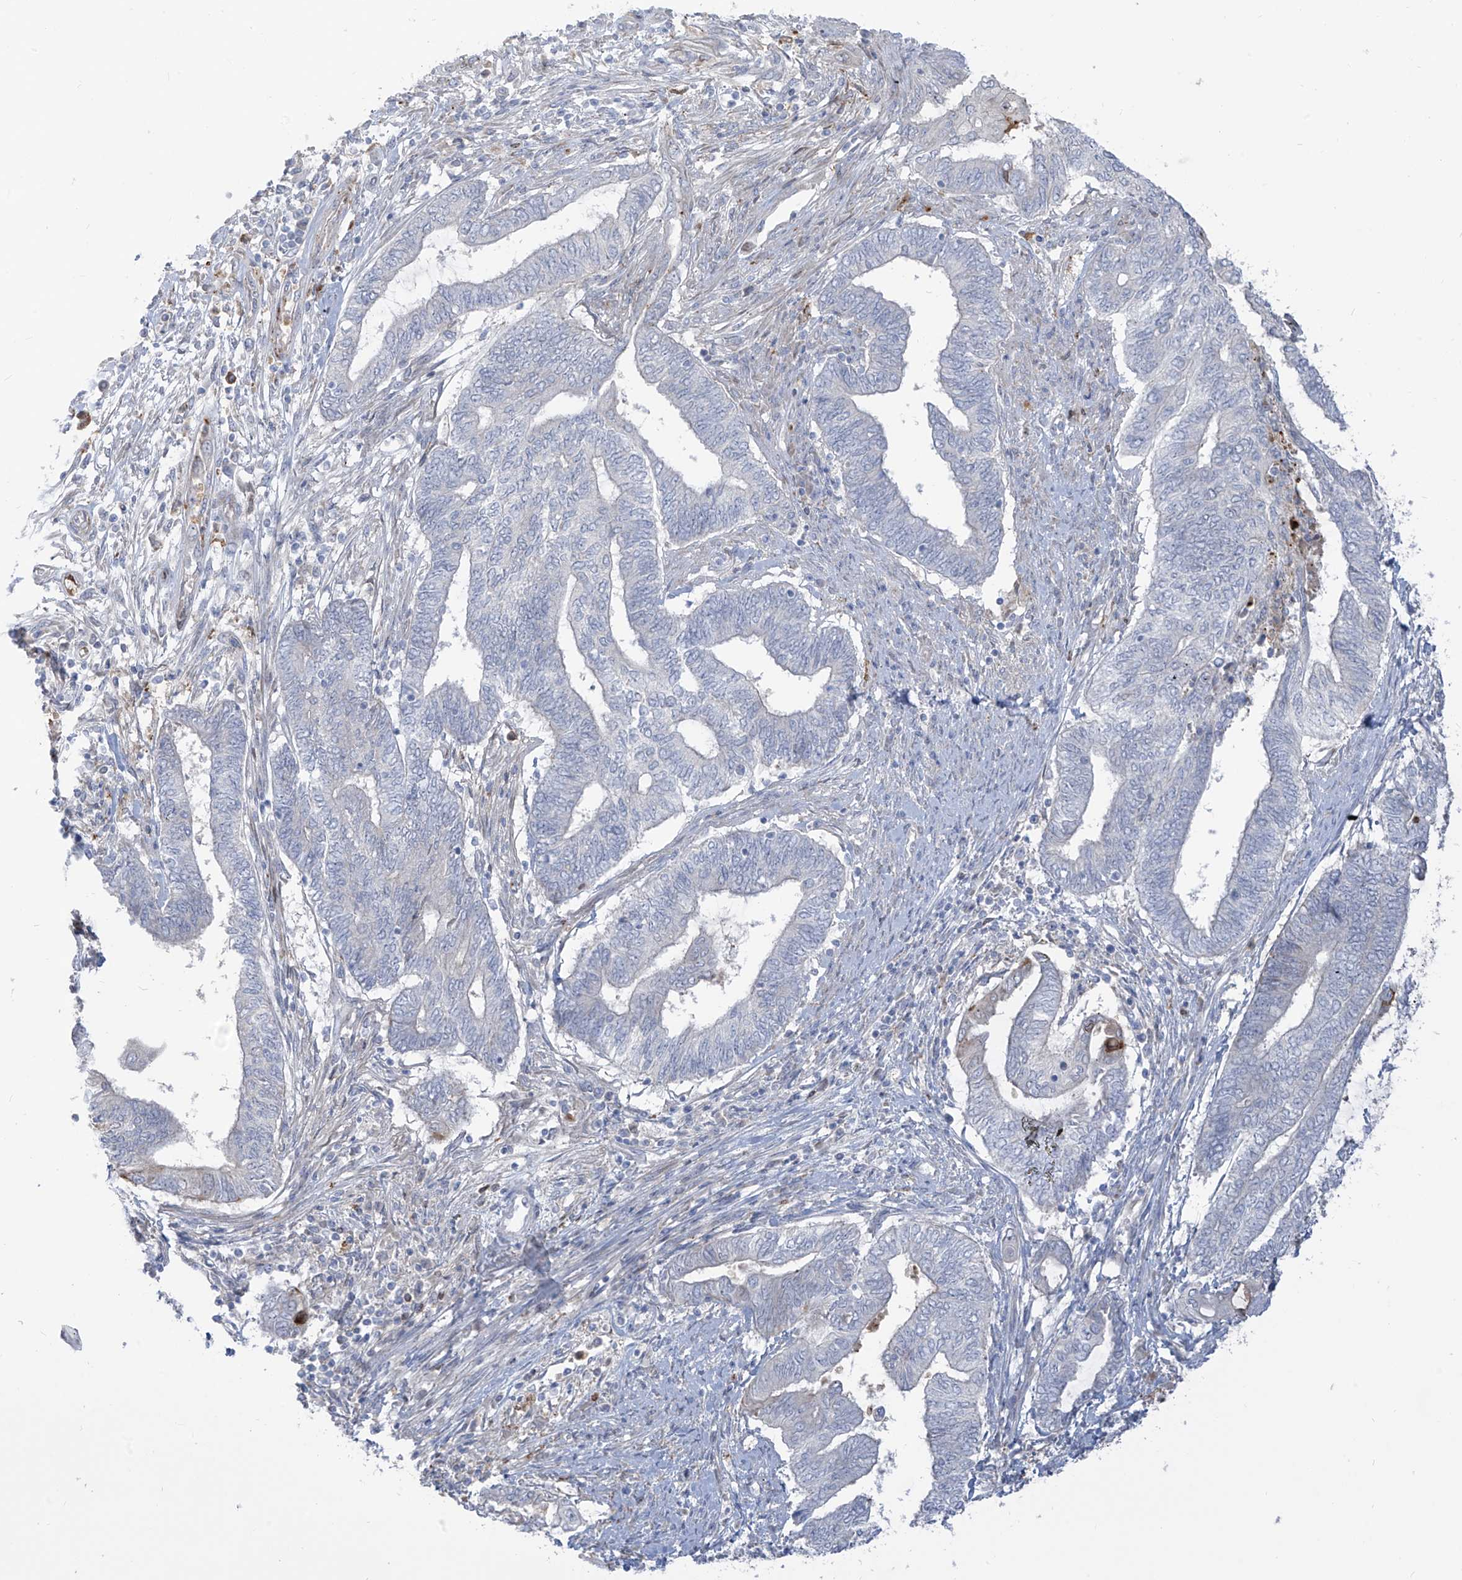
{"staining": {"intensity": "negative", "quantity": "none", "location": "none"}, "tissue": "endometrial cancer", "cell_type": "Tumor cells", "image_type": "cancer", "snomed": [{"axis": "morphology", "description": "Adenocarcinoma, NOS"}, {"axis": "topography", "description": "Uterus"}, {"axis": "topography", "description": "Endometrium"}], "caption": "DAB (3,3'-diaminobenzidine) immunohistochemical staining of human adenocarcinoma (endometrial) exhibits no significant staining in tumor cells. (Immunohistochemistry, brightfield microscopy, high magnification).", "gene": "NOTO", "patient": {"sex": "female", "age": 70}}